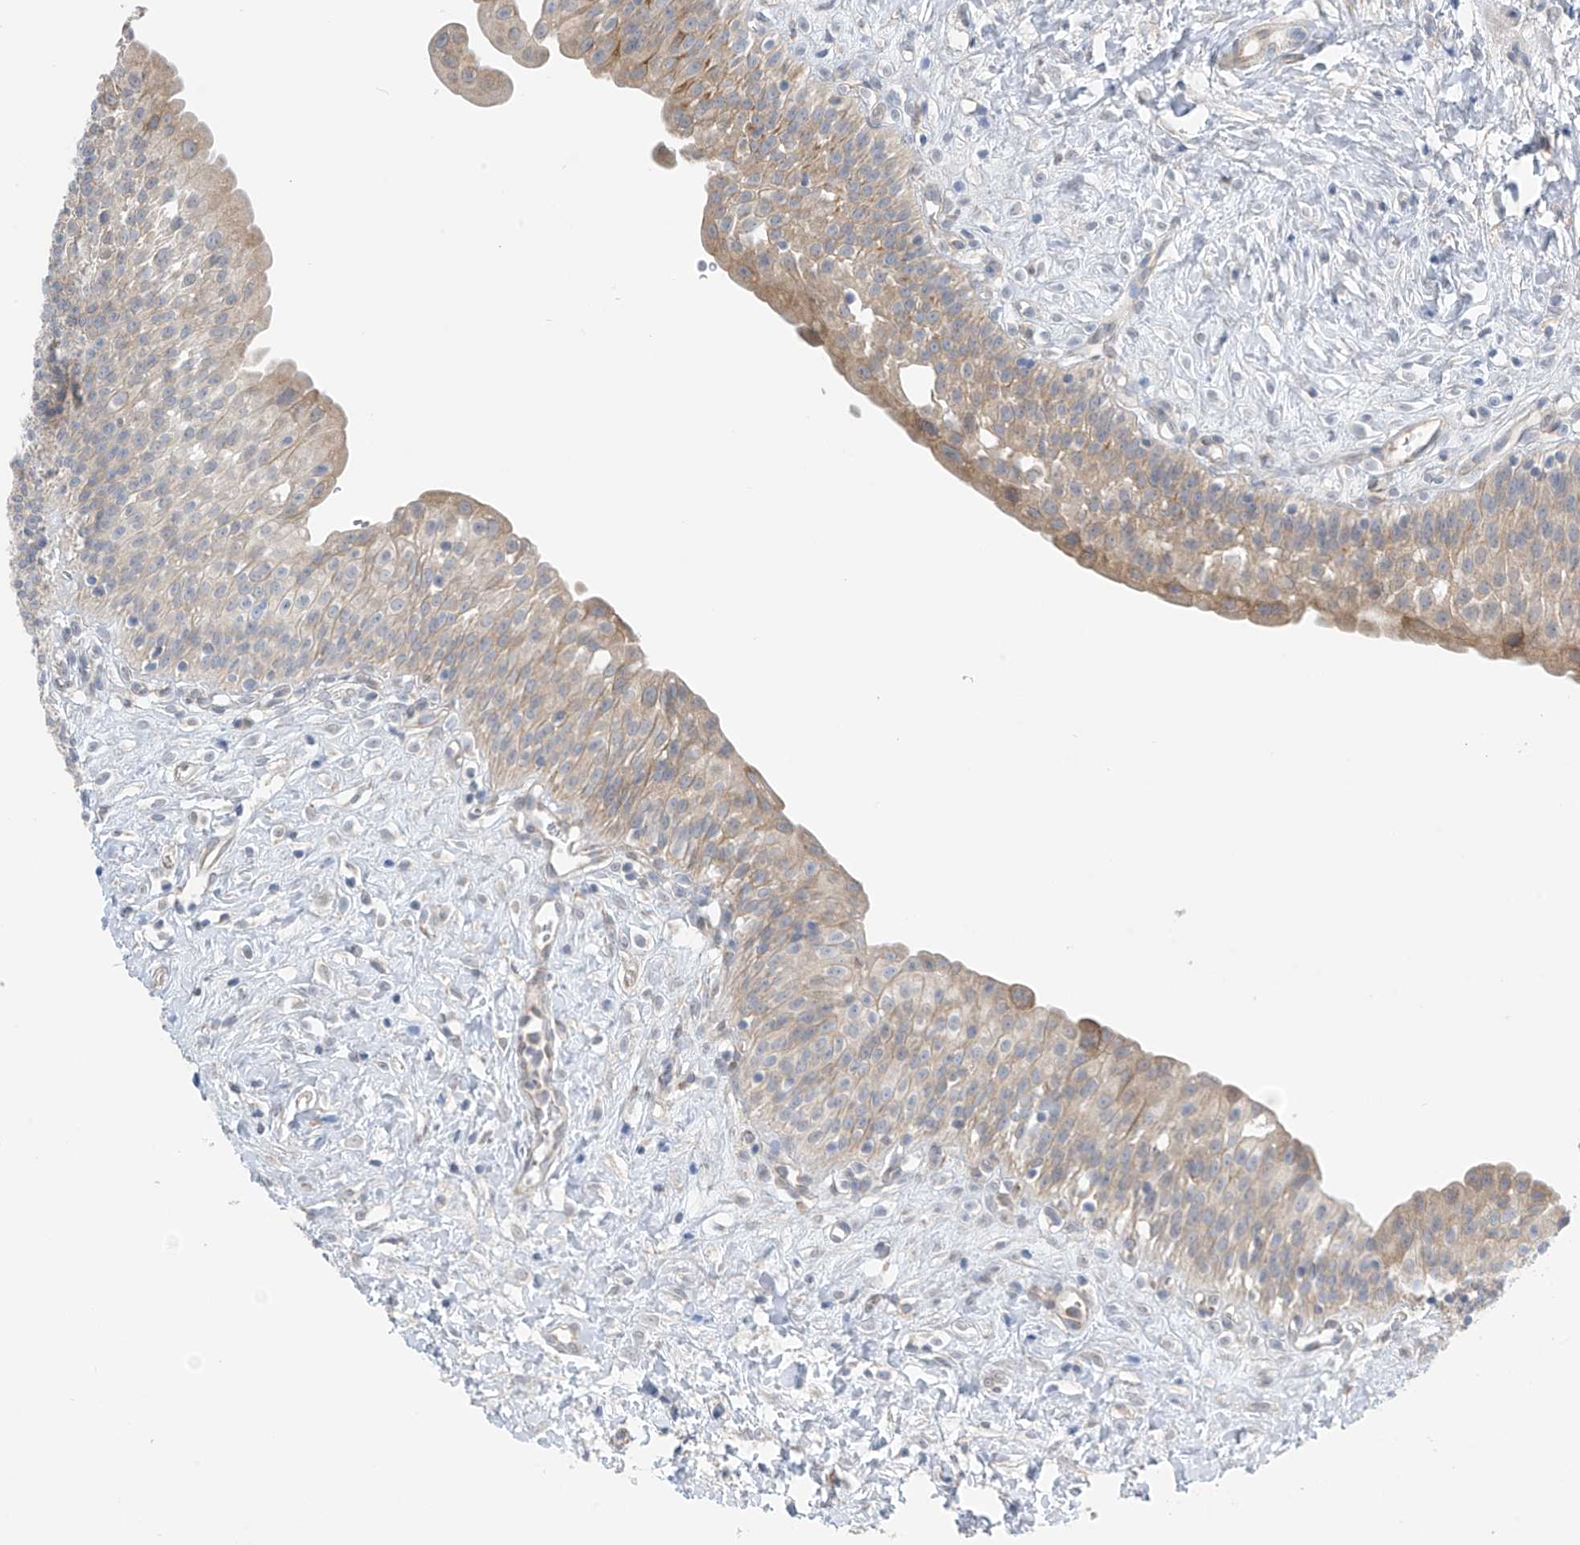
{"staining": {"intensity": "moderate", "quantity": "25%-75%", "location": "cytoplasmic/membranous"}, "tissue": "urinary bladder", "cell_type": "Urothelial cells", "image_type": "normal", "snomed": [{"axis": "morphology", "description": "Normal tissue, NOS"}, {"axis": "topography", "description": "Urinary bladder"}], "caption": "The photomicrograph demonstrates a brown stain indicating the presence of a protein in the cytoplasmic/membranous of urothelial cells in urinary bladder. (brown staining indicates protein expression, while blue staining denotes nuclei).", "gene": "NALCN", "patient": {"sex": "male", "age": 51}}